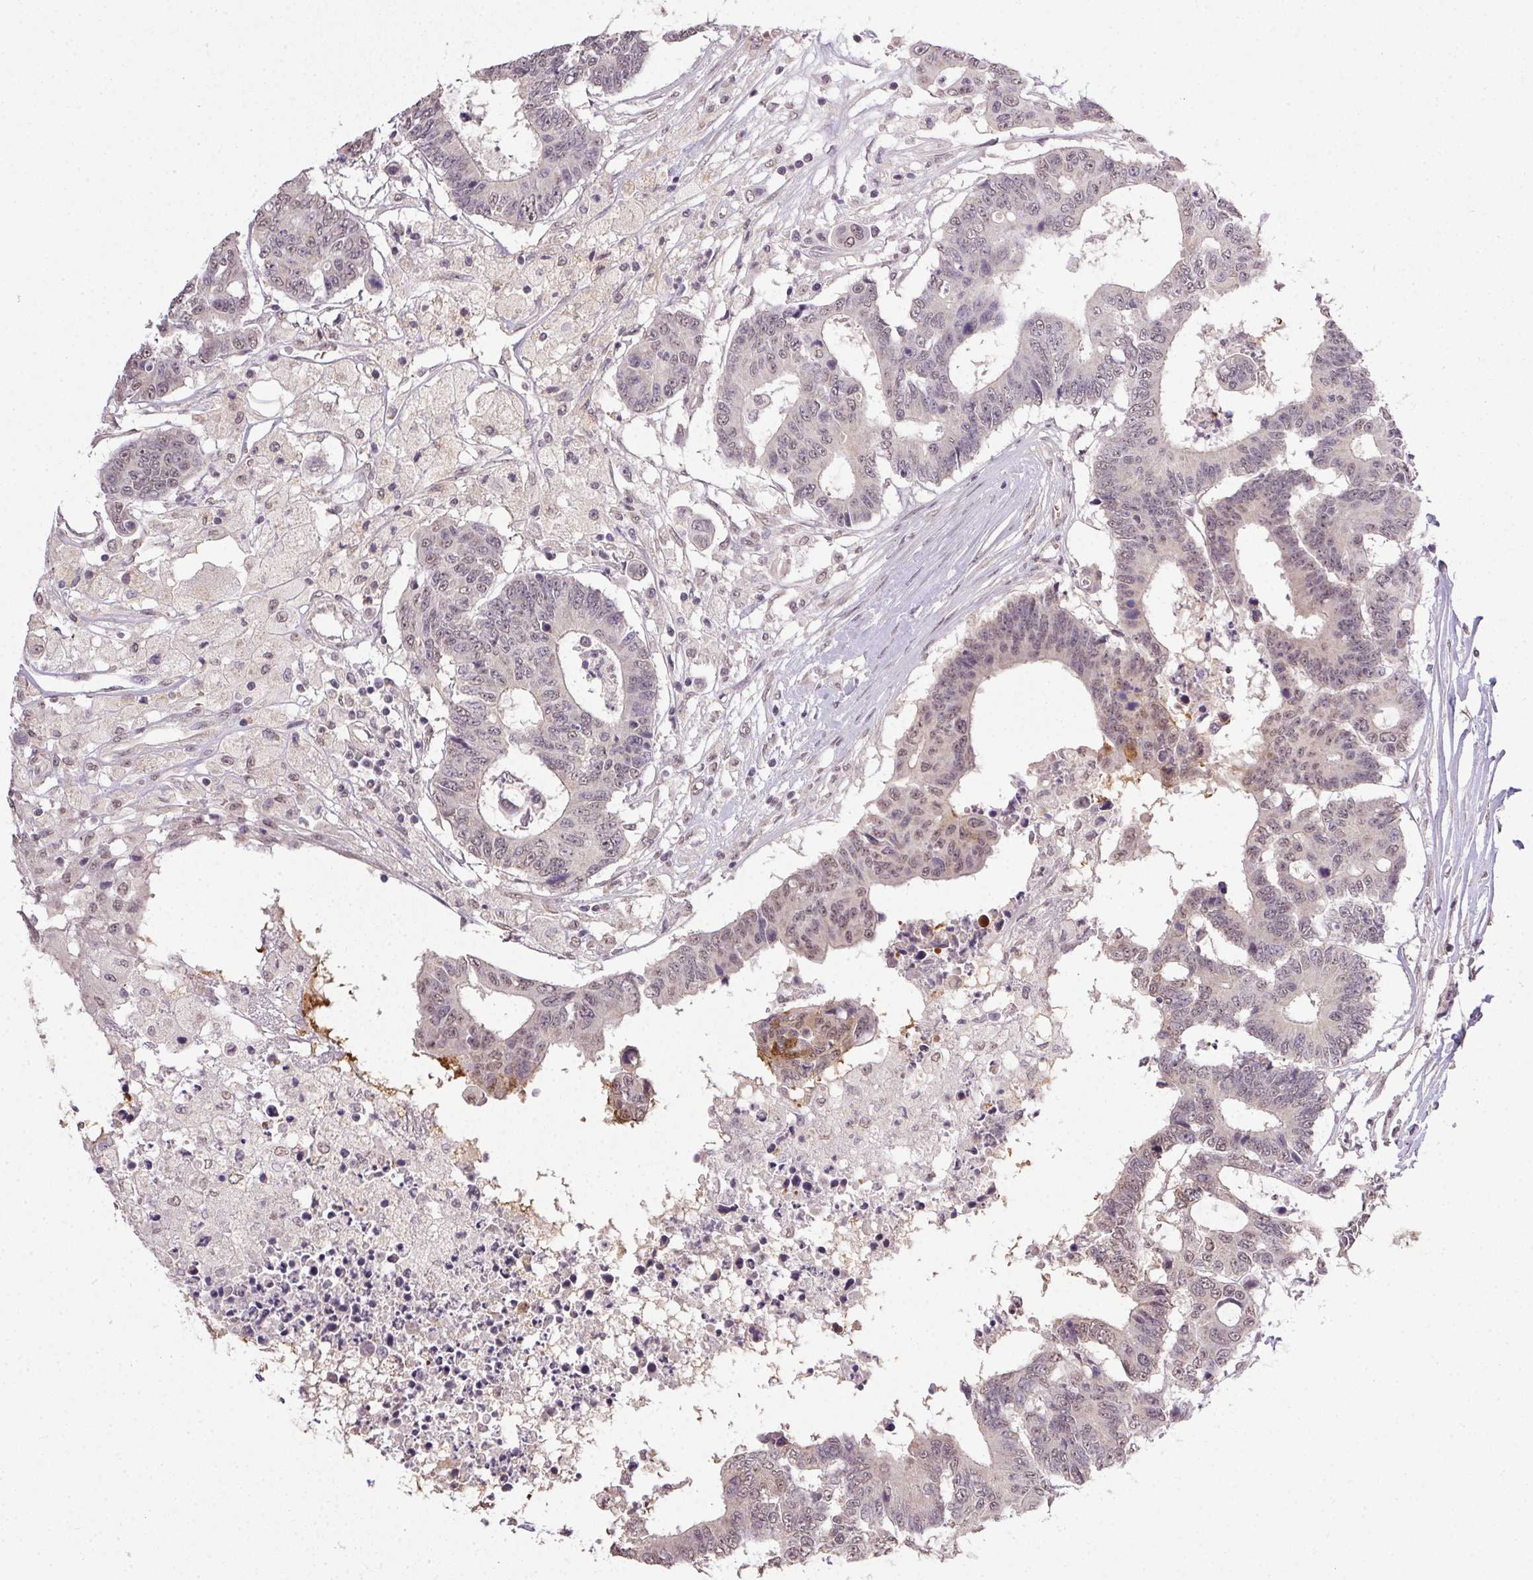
{"staining": {"intensity": "moderate", "quantity": "<25%", "location": "cytoplasmic/membranous,nuclear"}, "tissue": "colorectal cancer", "cell_type": "Tumor cells", "image_type": "cancer", "snomed": [{"axis": "morphology", "description": "Adenocarcinoma, NOS"}, {"axis": "topography", "description": "Colon"}], "caption": "Colorectal cancer (adenocarcinoma) stained with a brown dye demonstrates moderate cytoplasmic/membranous and nuclear positive staining in about <25% of tumor cells.", "gene": "PPP4R4", "patient": {"sex": "female", "age": 48}}